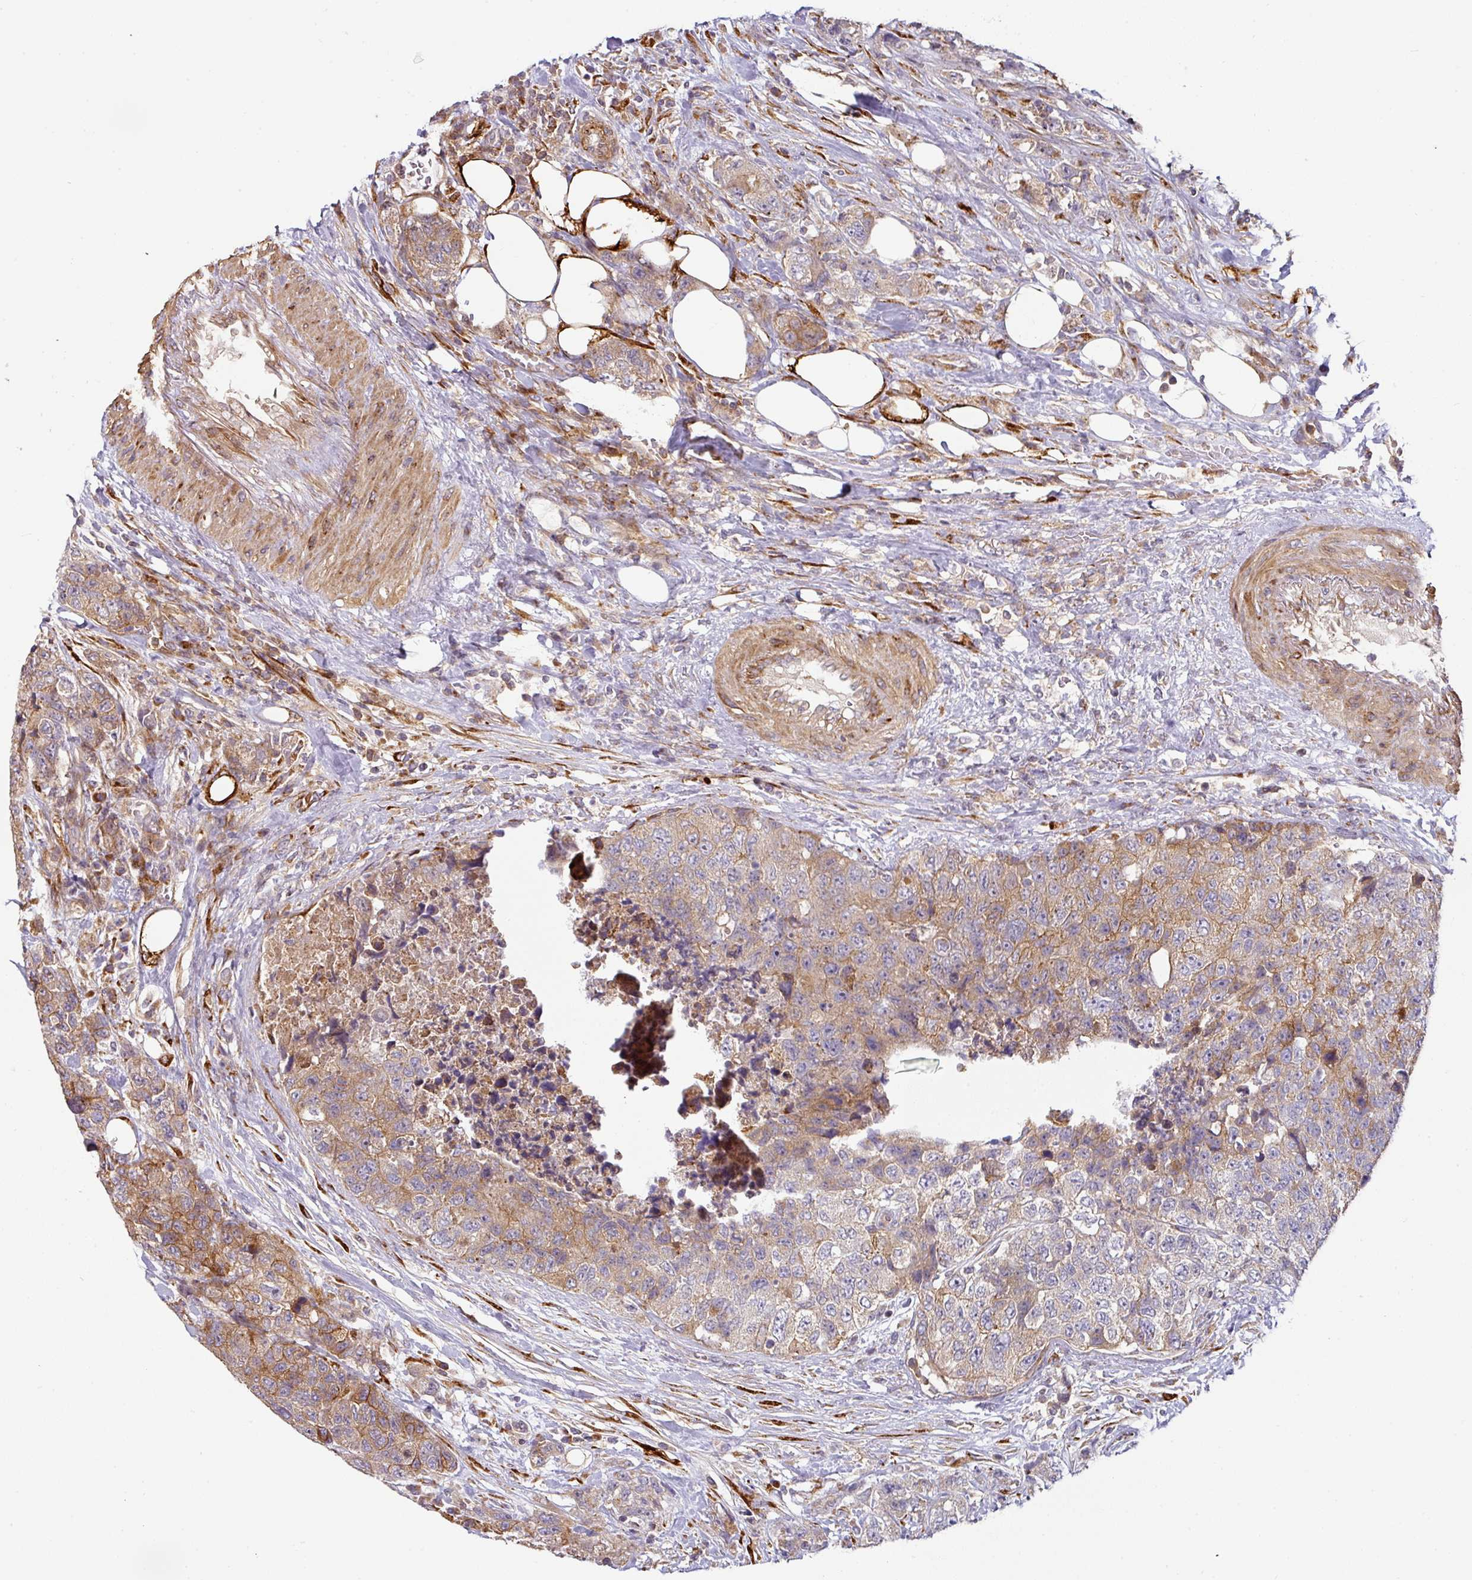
{"staining": {"intensity": "moderate", "quantity": "25%-75%", "location": "cytoplasmic/membranous"}, "tissue": "urothelial cancer", "cell_type": "Tumor cells", "image_type": "cancer", "snomed": [{"axis": "morphology", "description": "Urothelial carcinoma, High grade"}, {"axis": "topography", "description": "Urinary bladder"}], "caption": "High-grade urothelial carcinoma tissue exhibits moderate cytoplasmic/membranous positivity in about 25%-75% of tumor cells Using DAB (brown) and hematoxylin (blue) stains, captured at high magnification using brightfield microscopy.", "gene": "CASP2", "patient": {"sex": "female", "age": 78}}